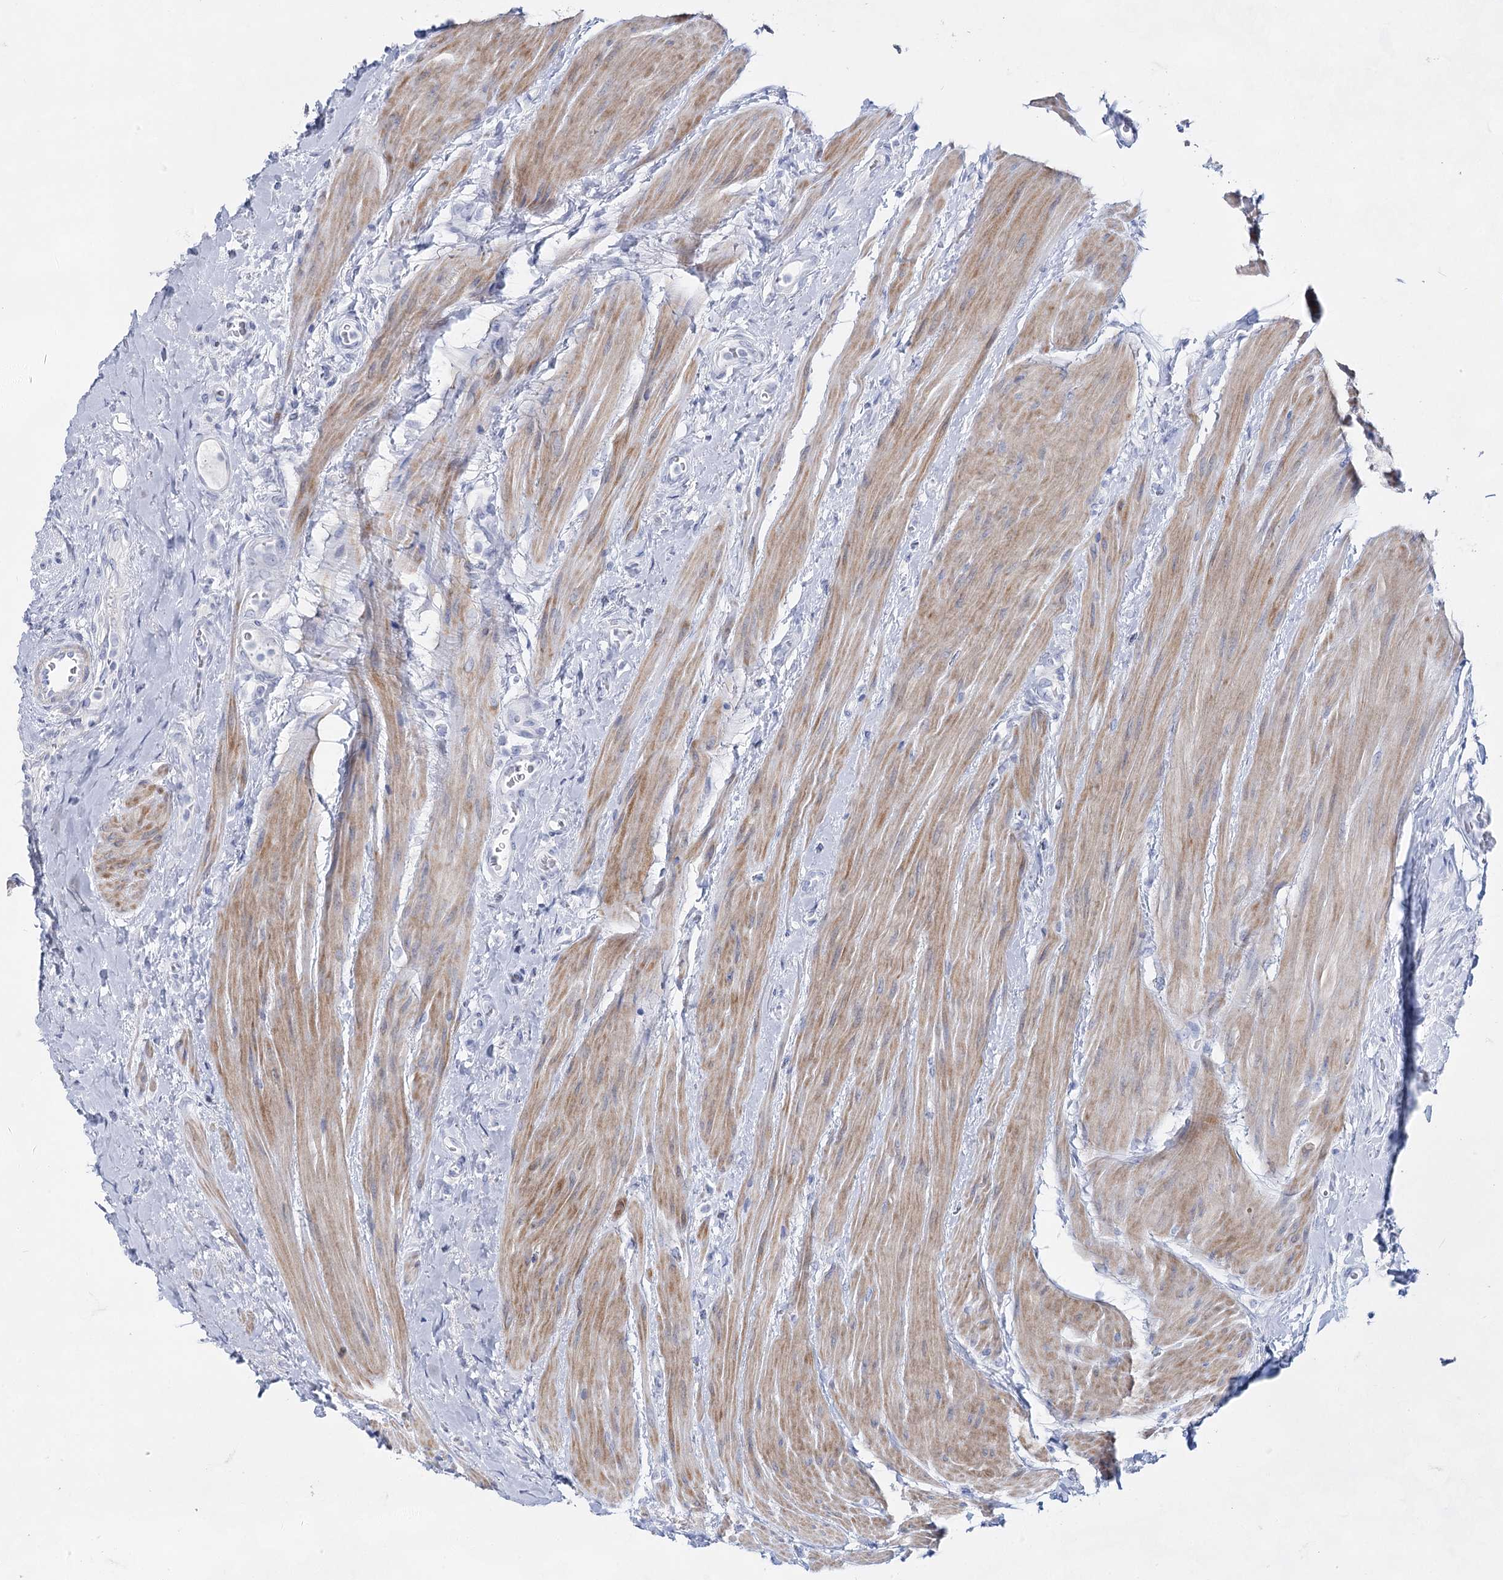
{"staining": {"intensity": "negative", "quantity": "none", "location": "none"}, "tissue": "urothelial cancer", "cell_type": "Tumor cells", "image_type": "cancer", "snomed": [{"axis": "morphology", "description": "Urothelial carcinoma, High grade"}, {"axis": "topography", "description": "Urinary bladder"}], "caption": "Photomicrograph shows no protein staining in tumor cells of urothelial cancer tissue.", "gene": "ACRV1", "patient": {"sex": "male", "age": 50}}